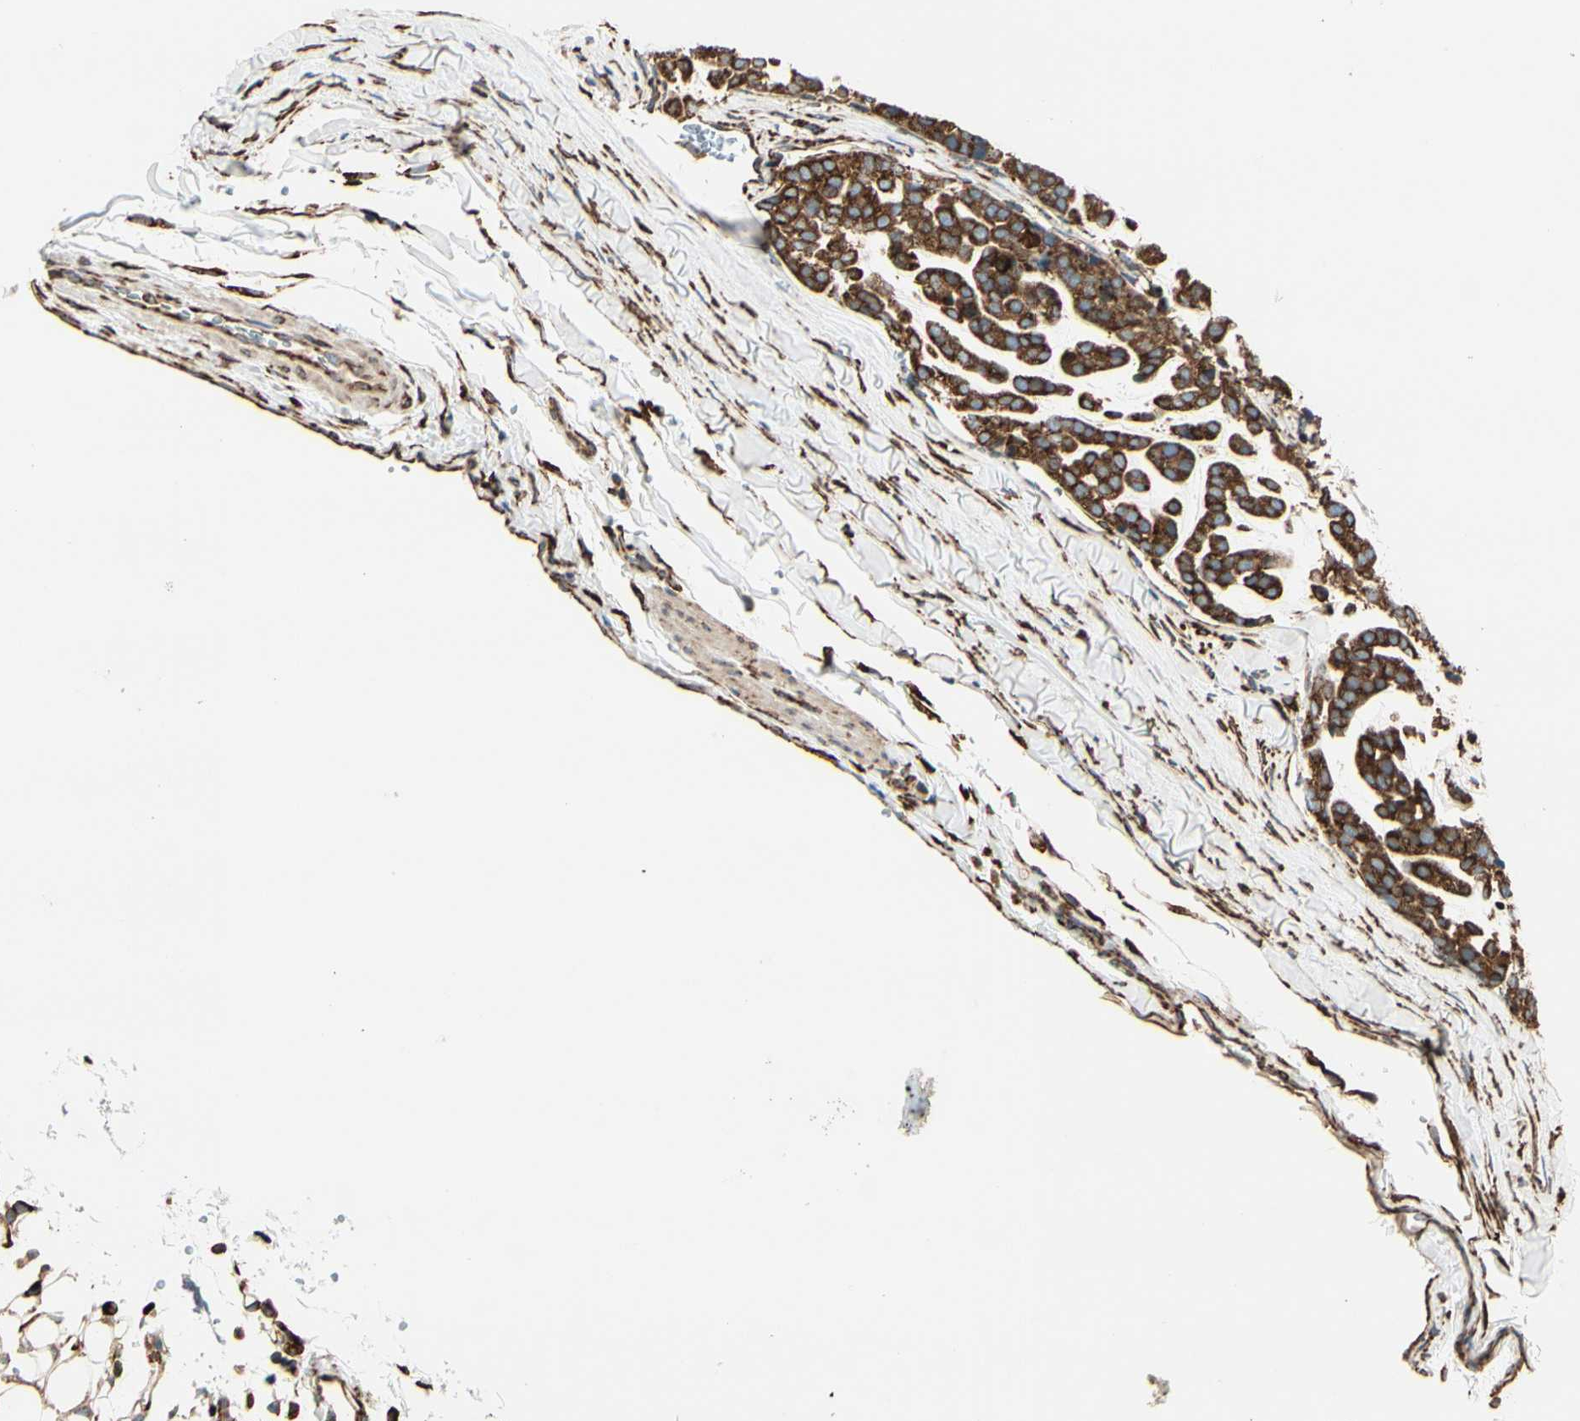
{"staining": {"intensity": "strong", "quantity": ">75%", "location": "cytoplasmic/membranous"}, "tissue": "head and neck cancer", "cell_type": "Tumor cells", "image_type": "cancer", "snomed": [{"axis": "morphology", "description": "Adenocarcinoma, NOS"}, {"axis": "morphology", "description": "Adenoma, NOS"}, {"axis": "topography", "description": "Head-Neck"}], "caption": "The histopathology image exhibits immunohistochemical staining of head and neck adenoma. There is strong cytoplasmic/membranous staining is appreciated in approximately >75% of tumor cells.", "gene": "RRBP1", "patient": {"sex": "female", "age": 55}}